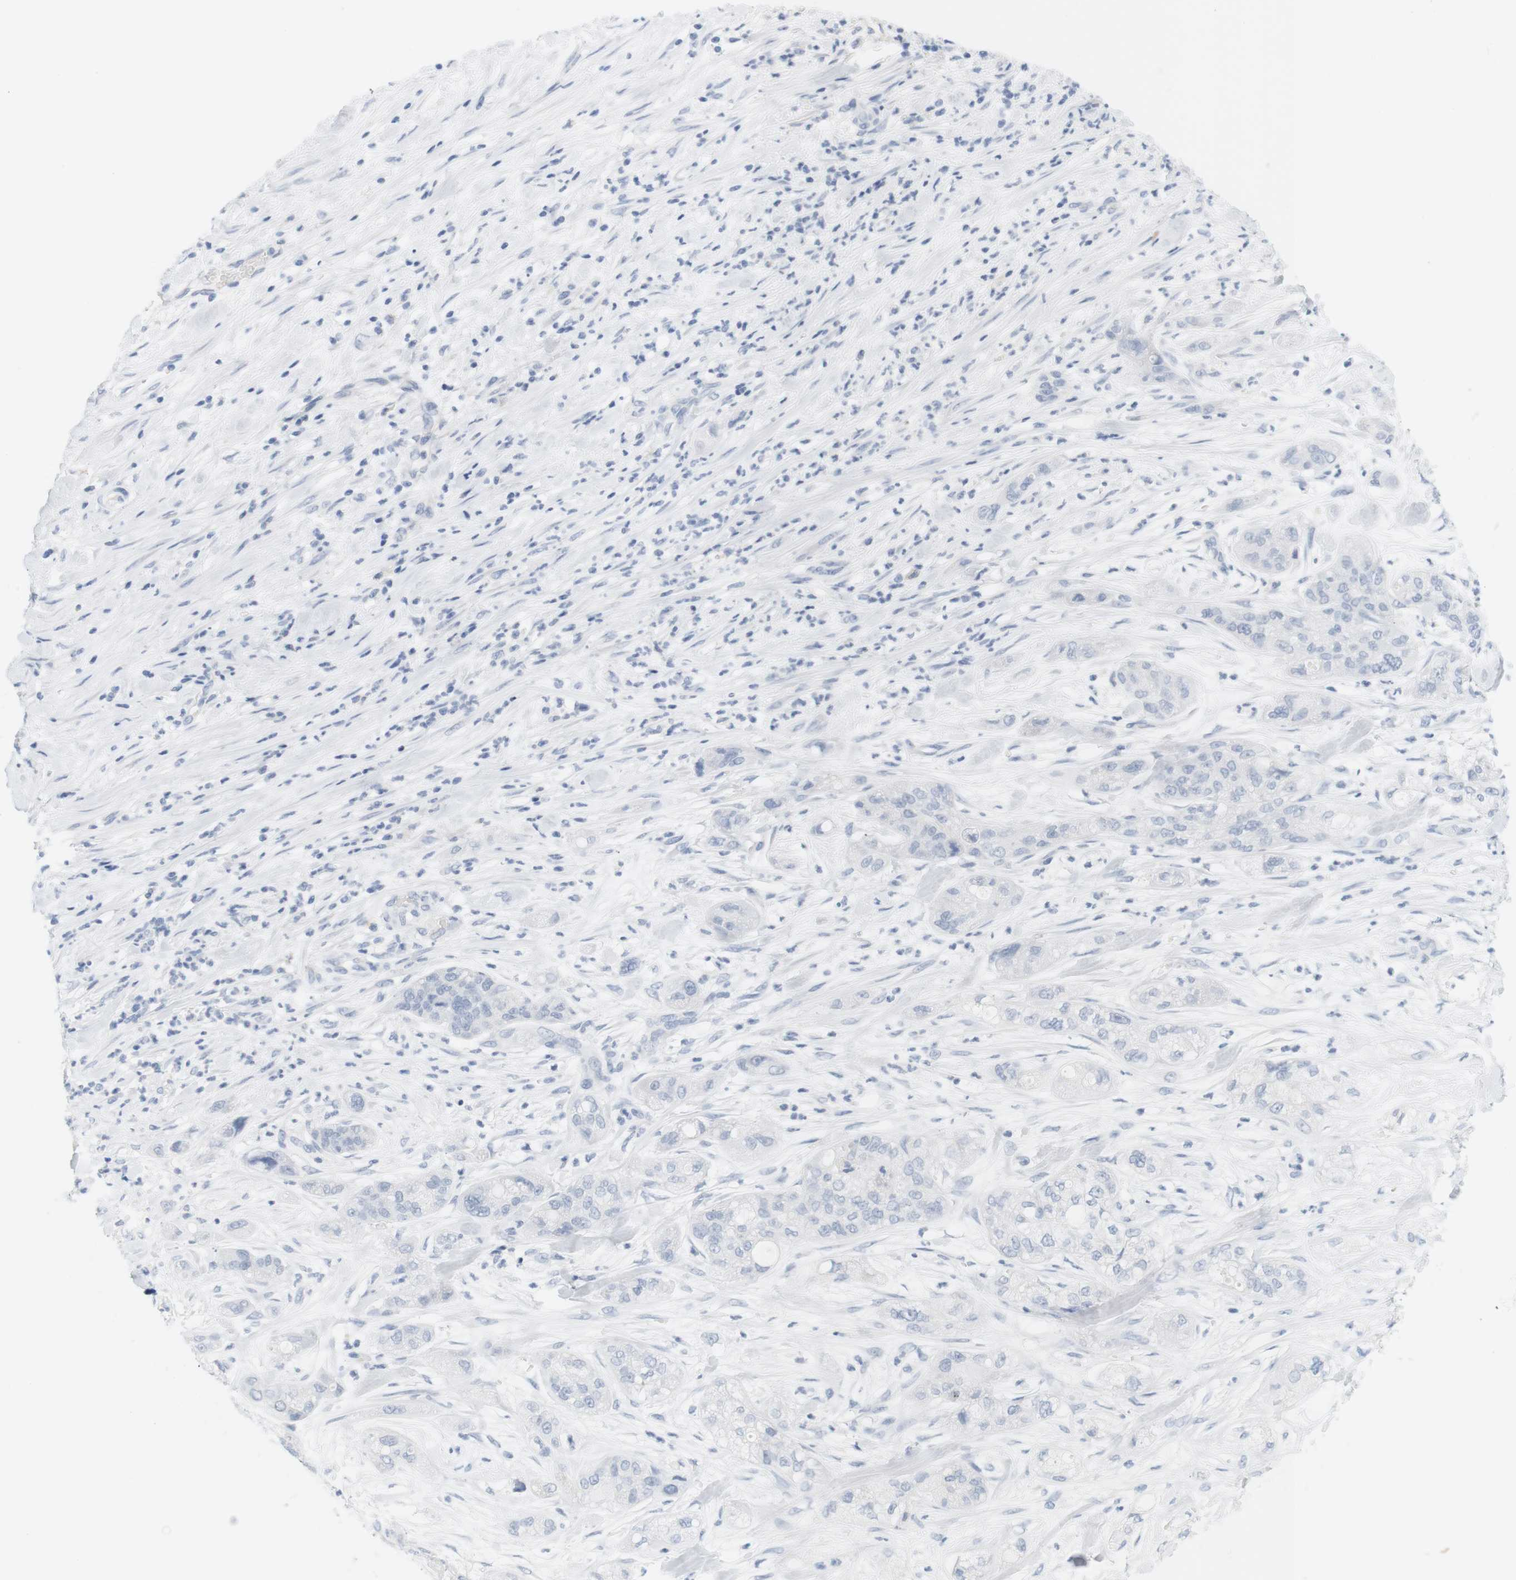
{"staining": {"intensity": "negative", "quantity": "none", "location": "none"}, "tissue": "pancreatic cancer", "cell_type": "Tumor cells", "image_type": "cancer", "snomed": [{"axis": "morphology", "description": "Adenocarcinoma, NOS"}, {"axis": "topography", "description": "Pancreas"}], "caption": "IHC micrograph of adenocarcinoma (pancreatic) stained for a protein (brown), which reveals no staining in tumor cells. The staining is performed using DAB (3,3'-diaminobenzidine) brown chromogen with nuclei counter-stained in using hematoxylin.", "gene": "OPRM1", "patient": {"sex": "female", "age": 78}}